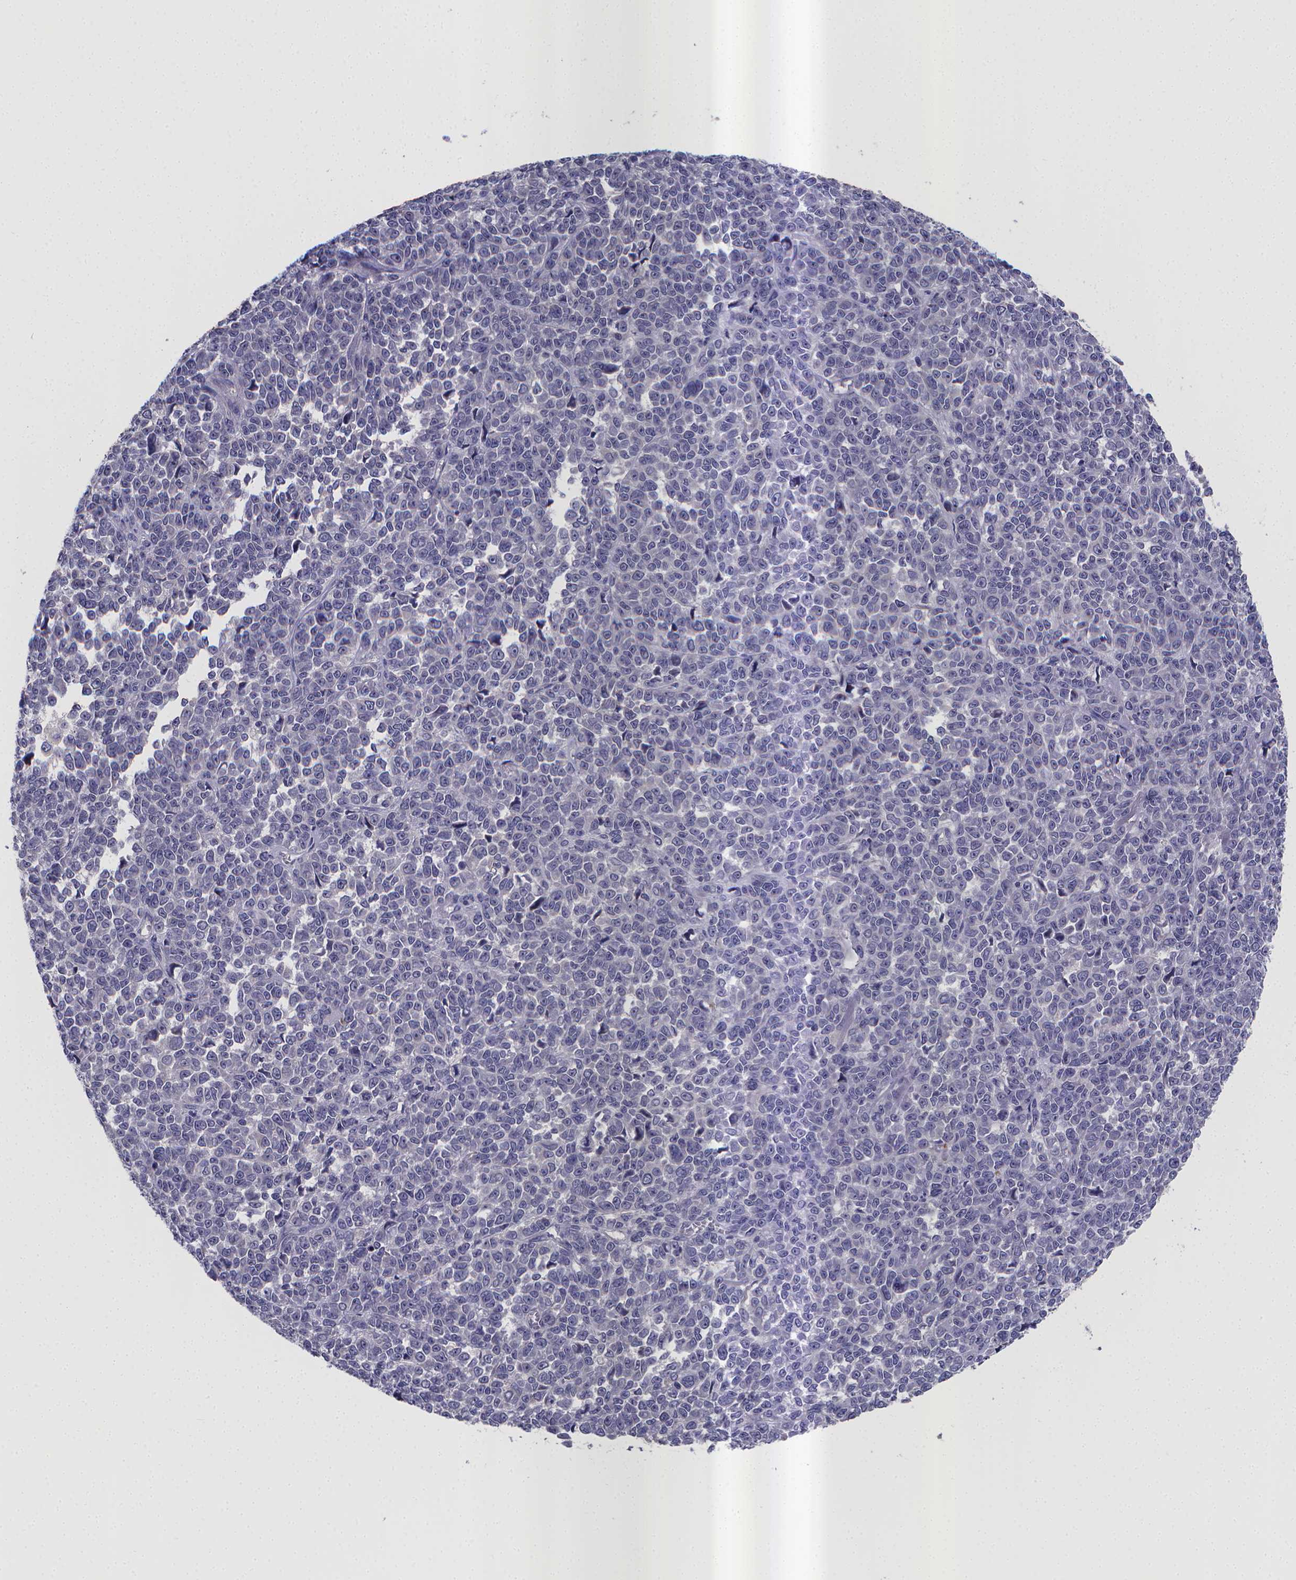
{"staining": {"intensity": "negative", "quantity": "none", "location": "none"}, "tissue": "melanoma", "cell_type": "Tumor cells", "image_type": "cancer", "snomed": [{"axis": "morphology", "description": "Malignant melanoma, NOS"}, {"axis": "topography", "description": "Skin"}], "caption": "A micrograph of melanoma stained for a protein exhibits no brown staining in tumor cells.", "gene": "RERG", "patient": {"sex": "female", "age": 95}}